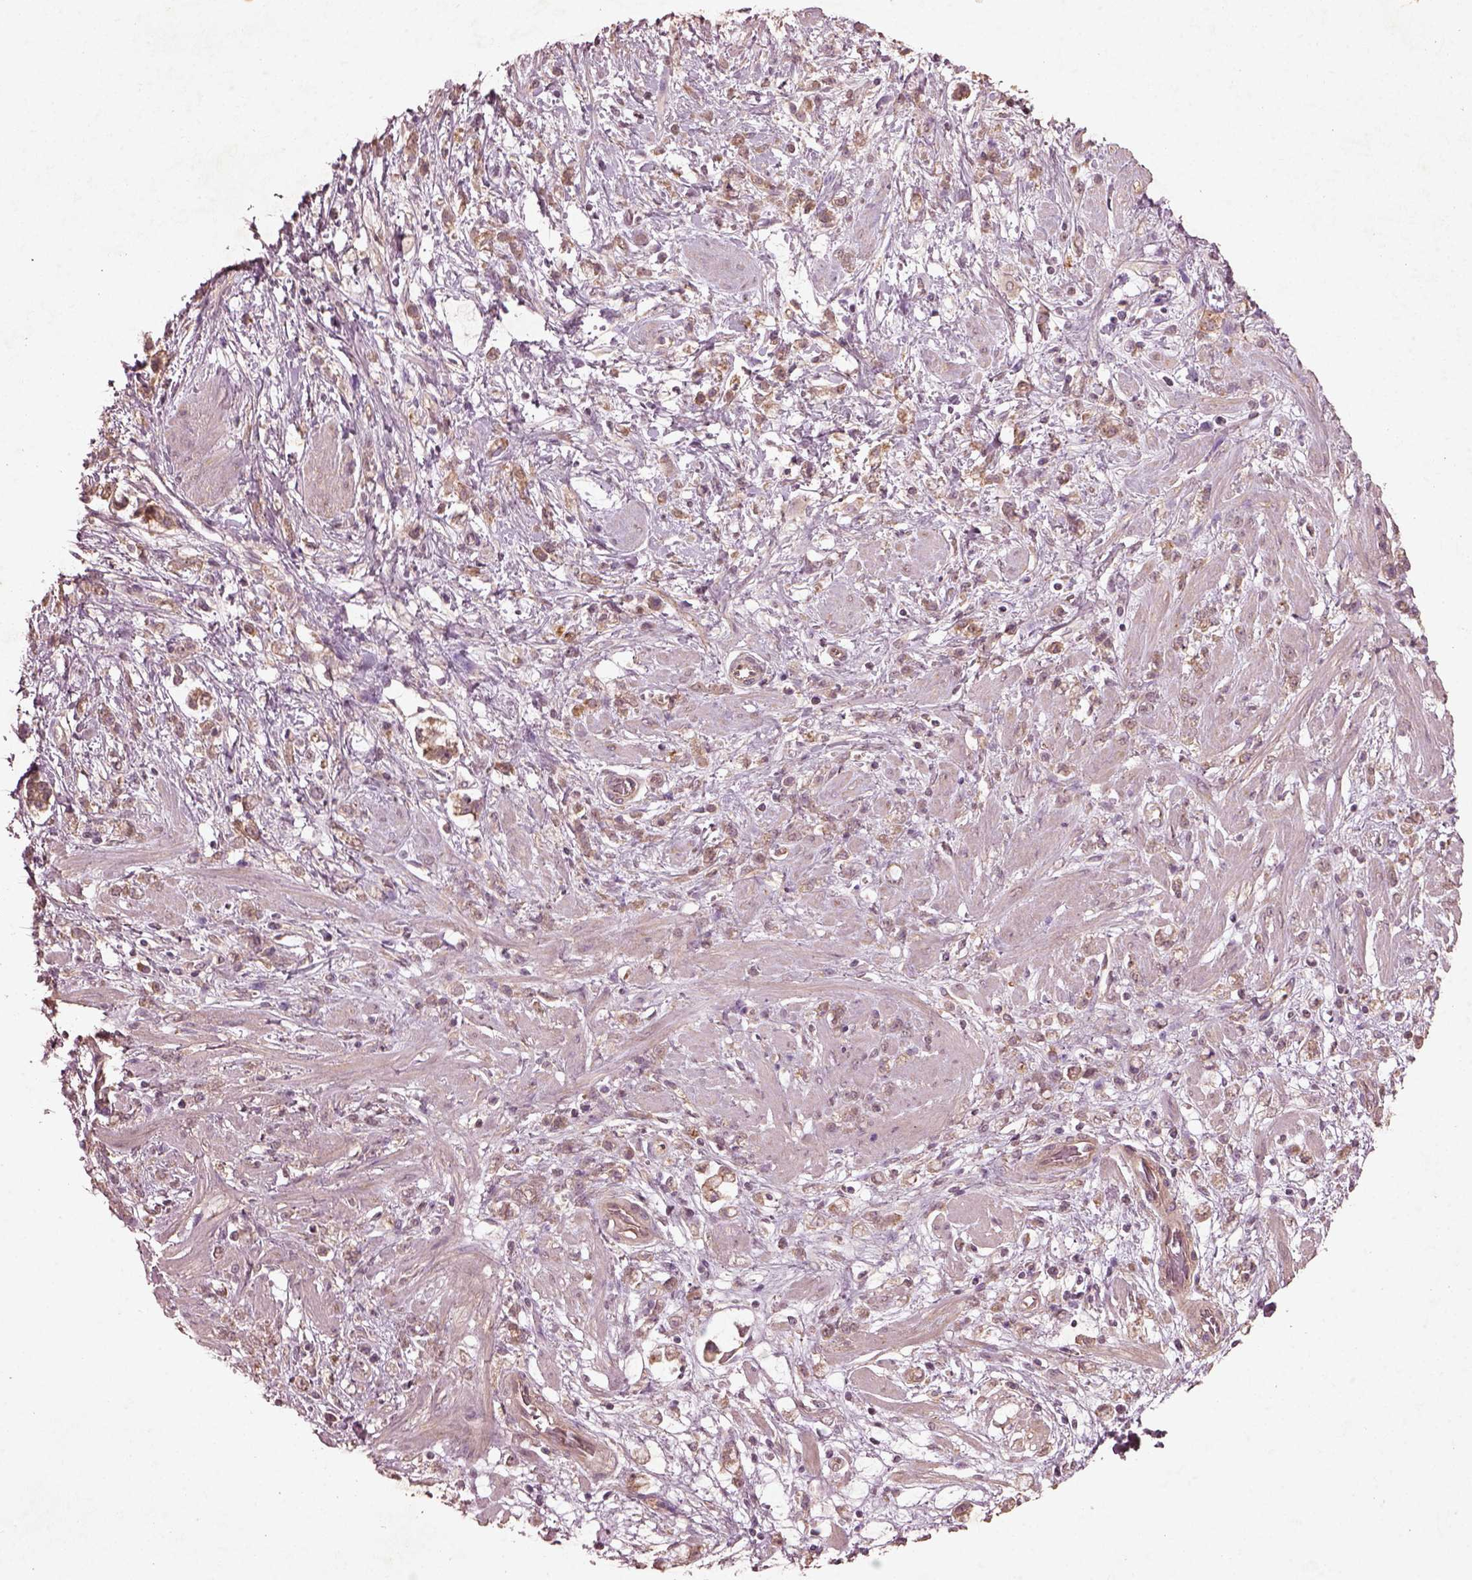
{"staining": {"intensity": "moderate", "quantity": ">75%", "location": "cytoplasmic/membranous"}, "tissue": "stomach cancer", "cell_type": "Tumor cells", "image_type": "cancer", "snomed": [{"axis": "morphology", "description": "Adenocarcinoma, NOS"}, {"axis": "topography", "description": "Stomach"}], "caption": "Immunohistochemical staining of stomach adenocarcinoma demonstrates medium levels of moderate cytoplasmic/membranous protein staining in approximately >75% of tumor cells.", "gene": "FAM234A", "patient": {"sex": "female", "age": 60}}